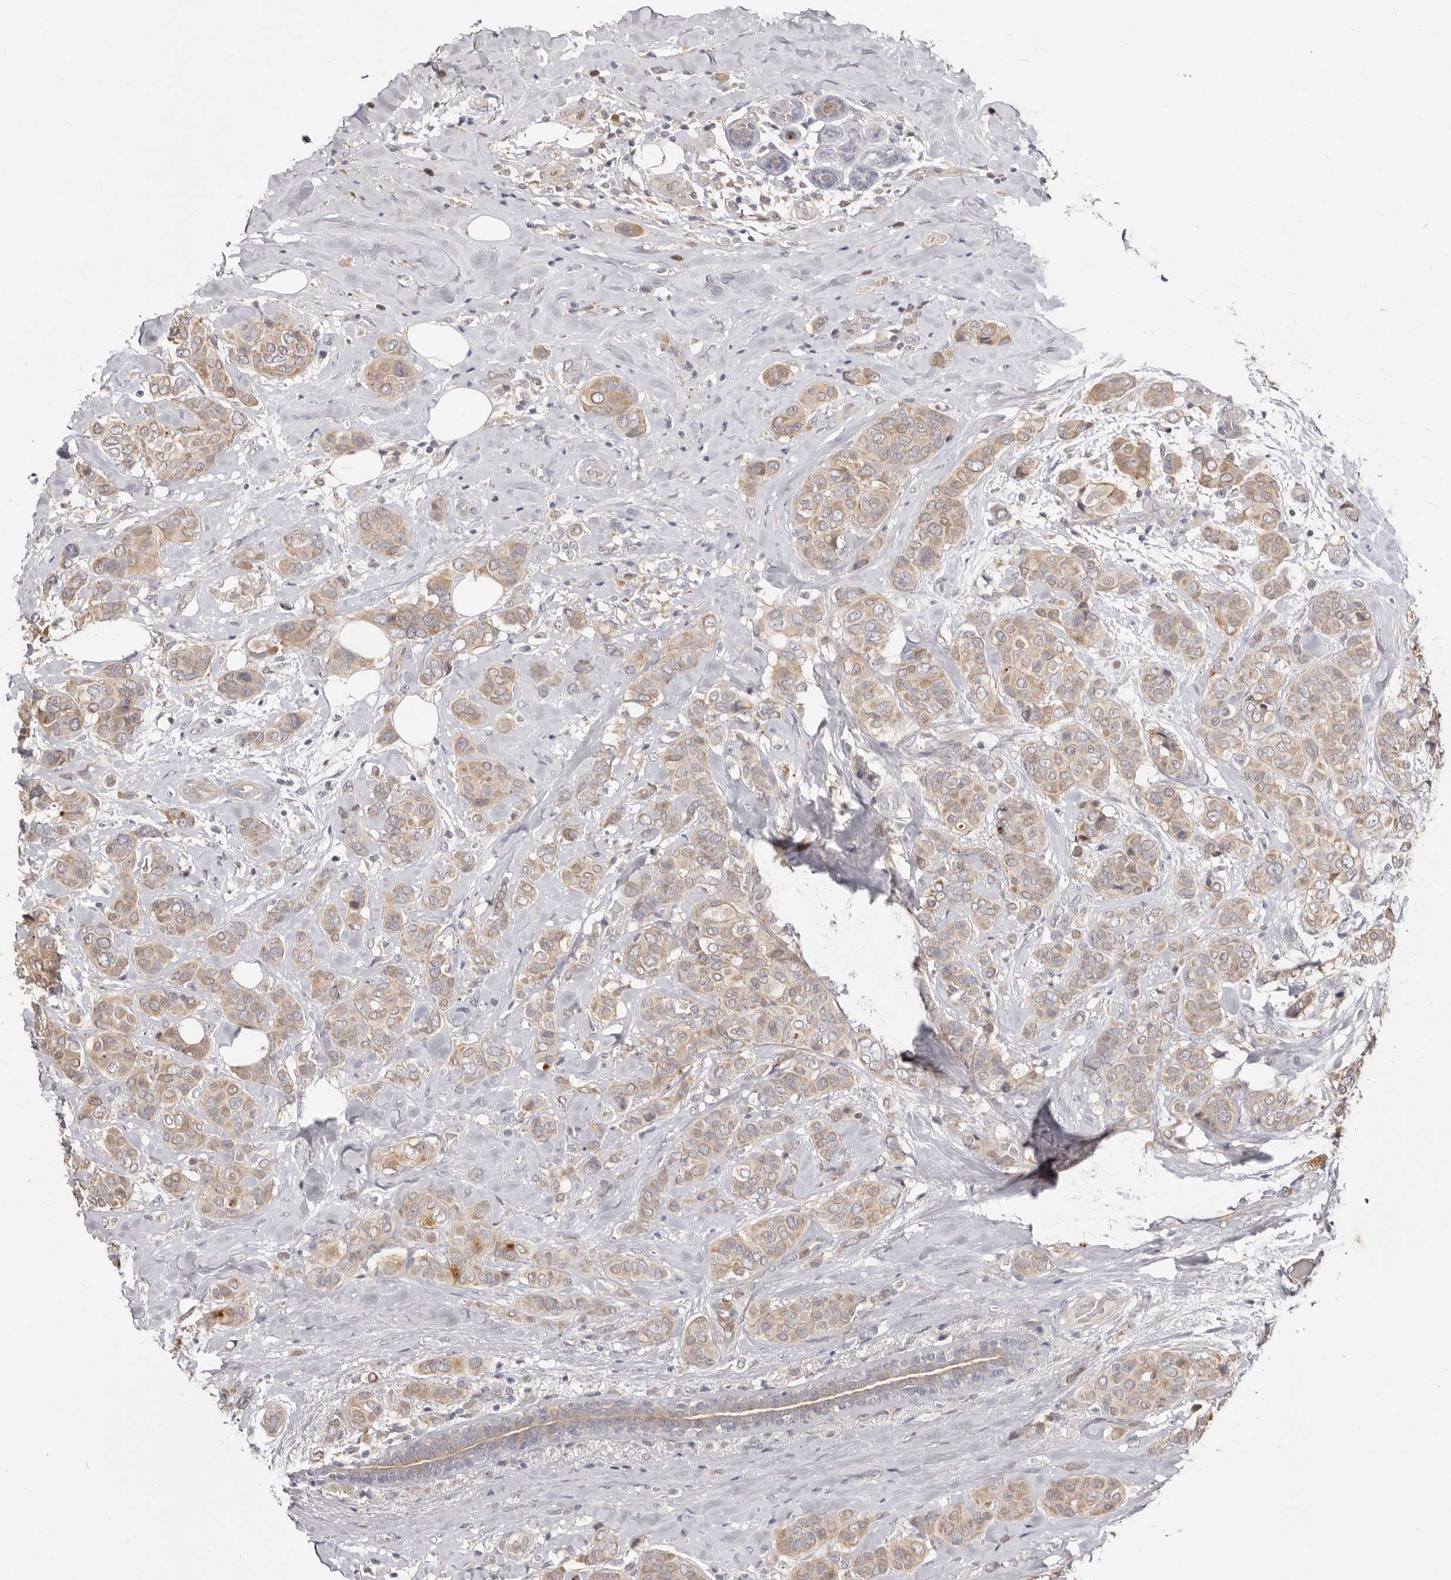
{"staining": {"intensity": "moderate", "quantity": ">75%", "location": "cytoplasmic/membranous"}, "tissue": "breast cancer", "cell_type": "Tumor cells", "image_type": "cancer", "snomed": [{"axis": "morphology", "description": "Lobular carcinoma"}, {"axis": "topography", "description": "Breast"}], "caption": "High-magnification brightfield microscopy of lobular carcinoma (breast) stained with DAB (3,3'-diaminobenzidine) (brown) and counterstained with hematoxylin (blue). tumor cells exhibit moderate cytoplasmic/membranous positivity is identified in approximately>75% of cells.", "gene": "TC2N", "patient": {"sex": "female", "age": 51}}